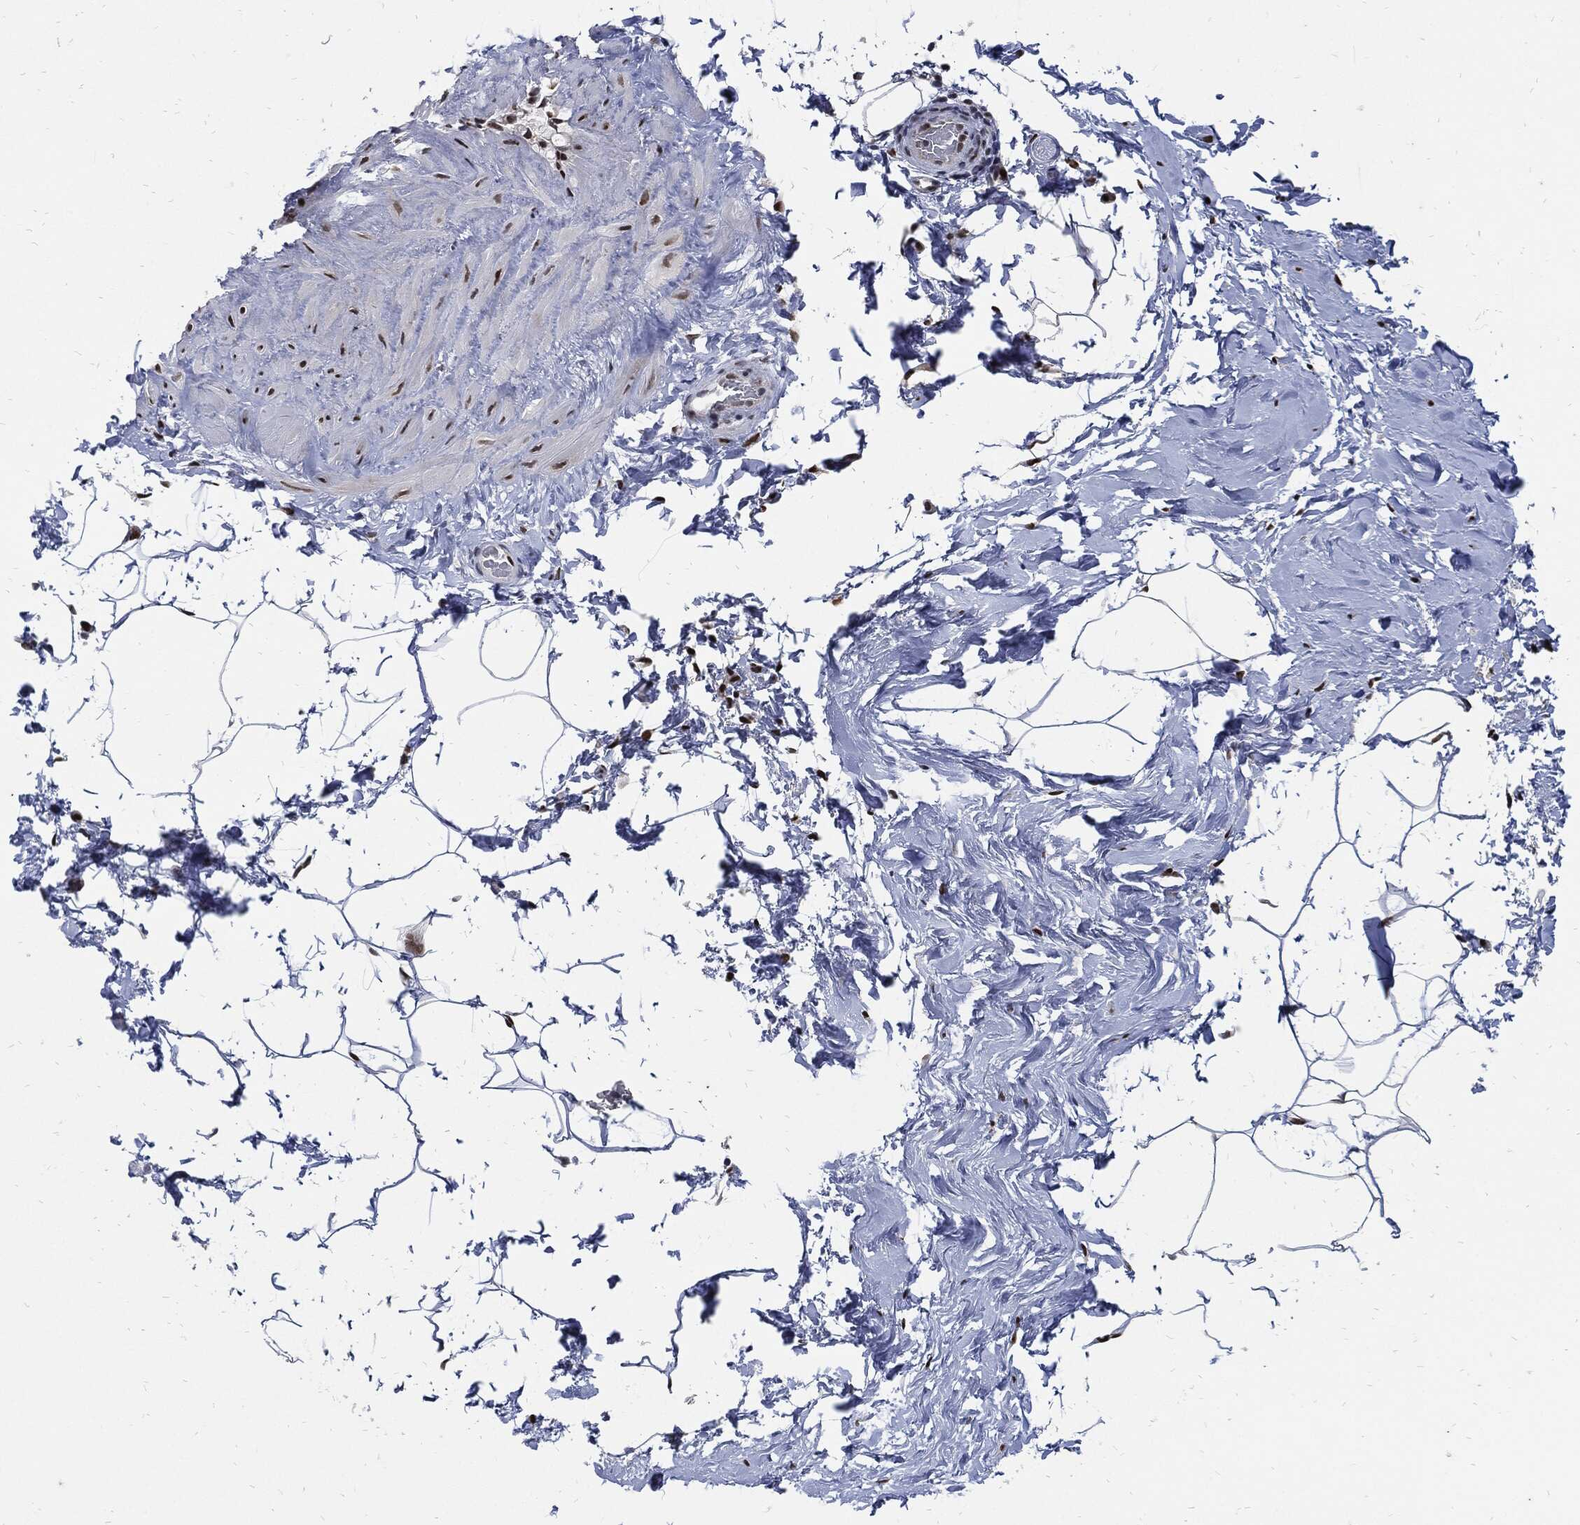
{"staining": {"intensity": "negative", "quantity": "none", "location": "none"}, "tissue": "adipose tissue", "cell_type": "Adipocytes", "image_type": "normal", "snomed": [{"axis": "morphology", "description": "Normal tissue, NOS"}, {"axis": "topography", "description": "Soft tissue"}, {"axis": "topography", "description": "Vascular tissue"}], "caption": "Adipose tissue stained for a protein using IHC displays no expression adipocytes.", "gene": "NBN", "patient": {"sex": "male", "age": 41}}